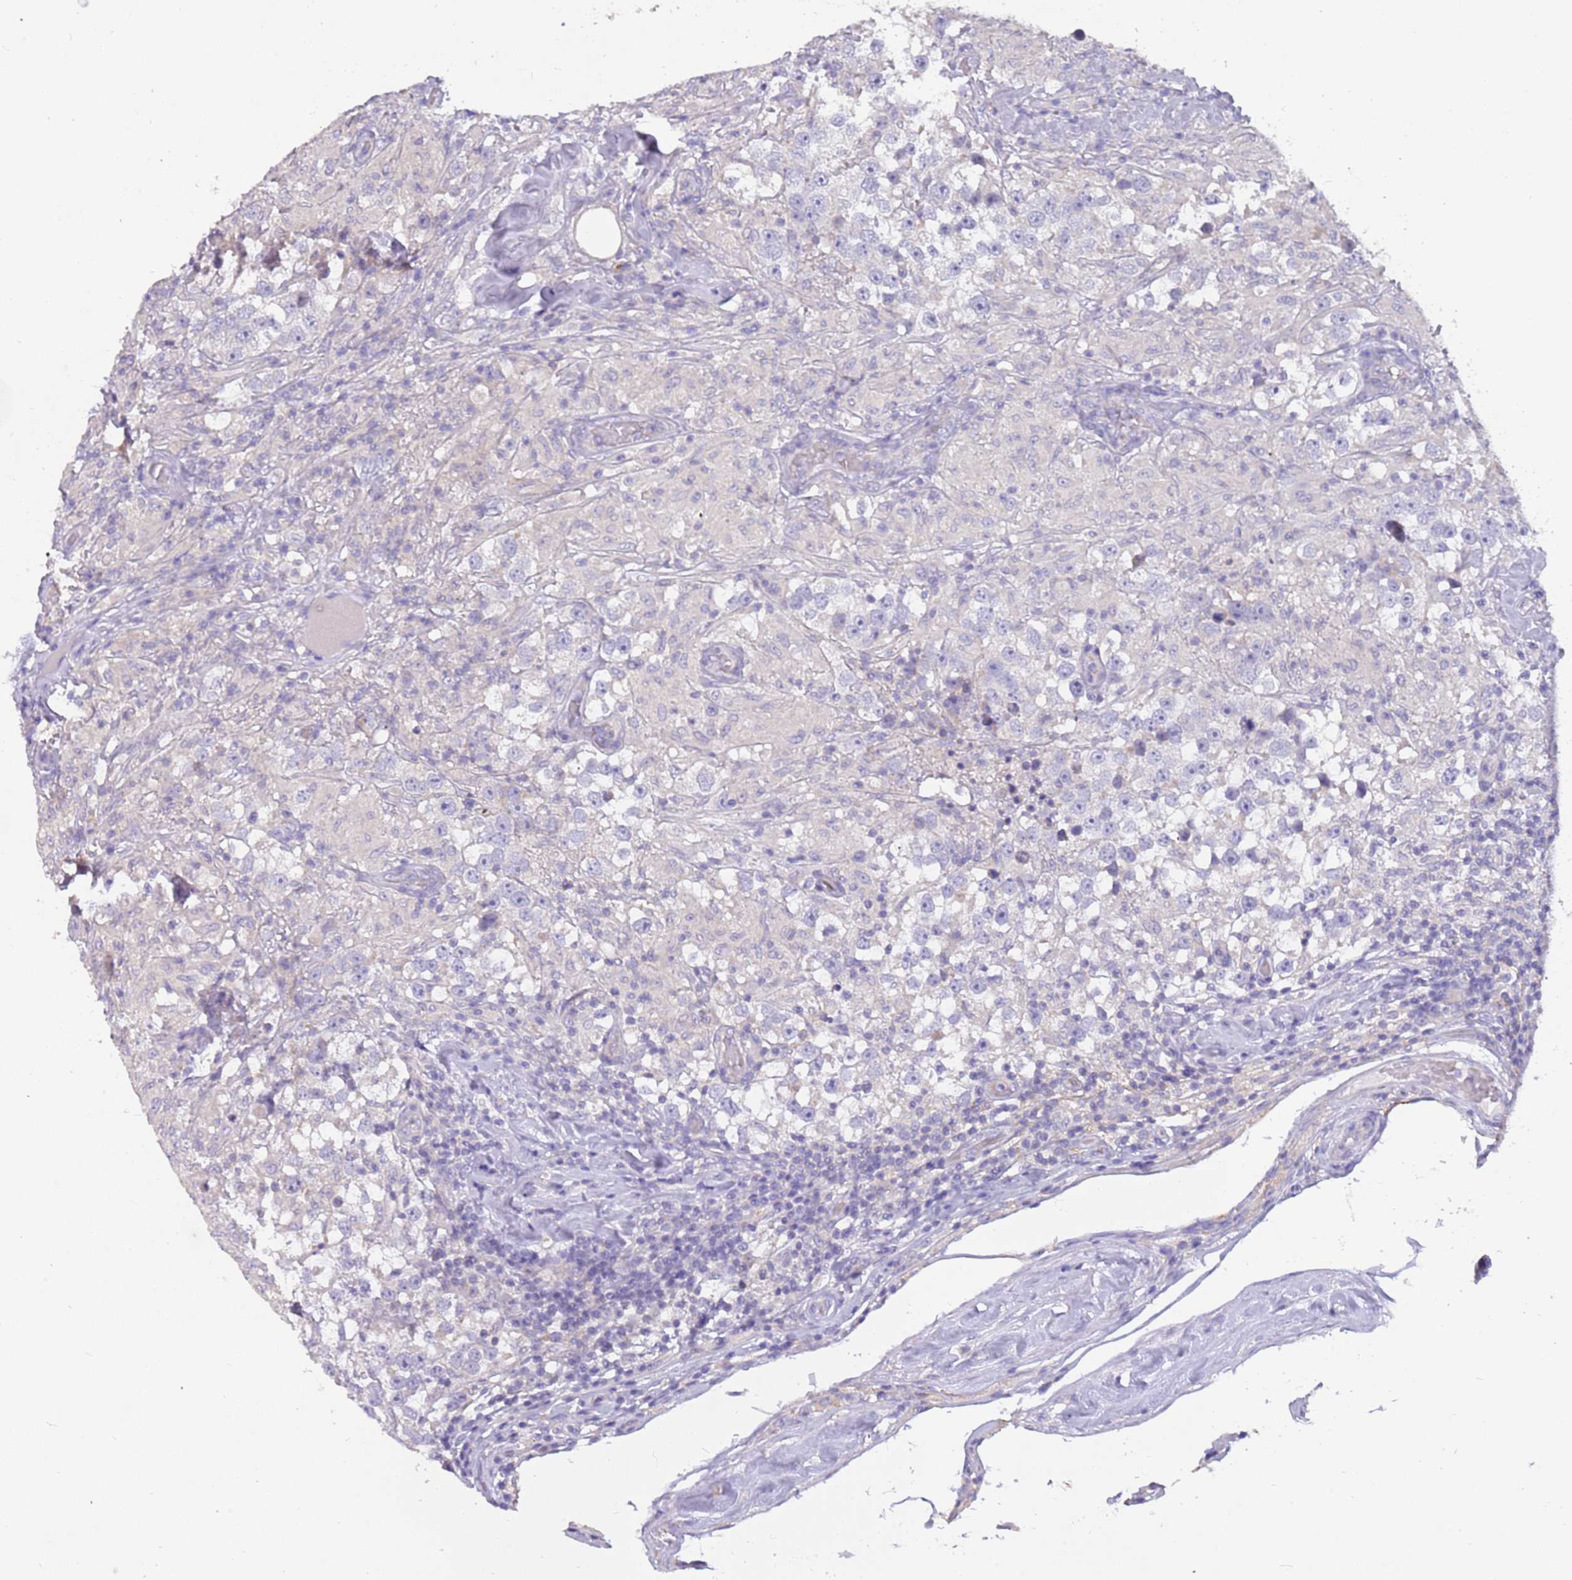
{"staining": {"intensity": "negative", "quantity": "none", "location": "none"}, "tissue": "testis cancer", "cell_type": "Tumor cells", "image_type": "cancer", "snomed": [{"axis": "morphology", "description": "Seminoma, NOS"}, {"axis": "topography", "description": "Testis"}], "caption": "Testis seminoma was stained to show a protein in brown. There is no significant expression in tumor cells.", "gene": "RHCG", "patient": {"sex": "male", "age": 46}}